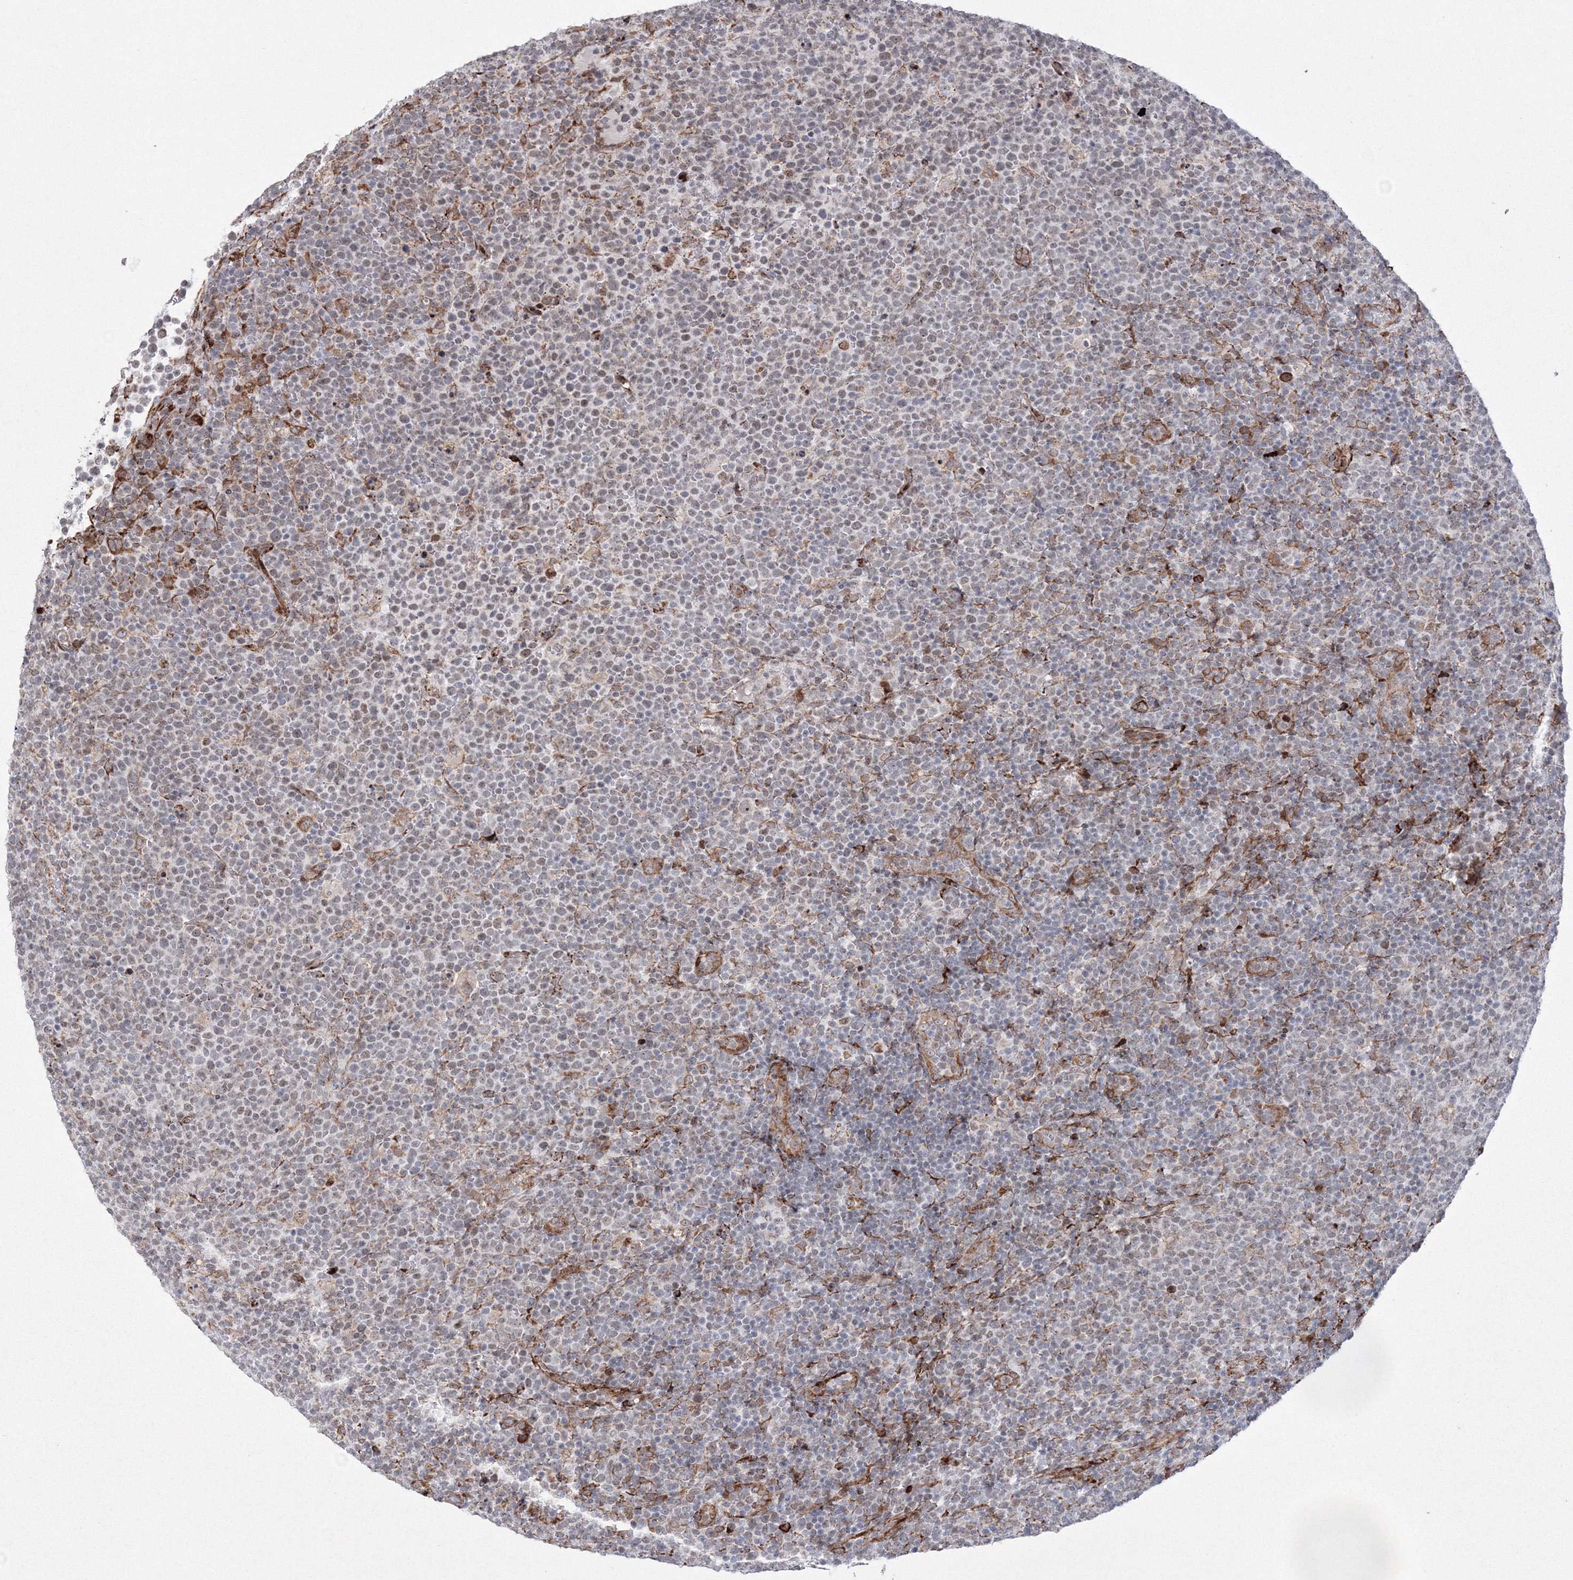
{"staining": {"intensity": "weak", "quantity": "<25%", "location": "nuclear"}, "tissue": "lymphoma", "cell_type": "Tumor cells", "image_type": "cancer", "snomed": [{"axis": "morphology", "description": "Malignant lymphoma, non-Hodgkin's type, High grade"}, {"axis": "topography", "description": "Lymph node"}], "caption": "DAB immunohistochemical staining of human malignant lymphoma, non-Hodgkin's type (high-grade) exhibits no significant expression in tumor cells.", "gene": "EFCAB12", "patient": {"sex": "male", "age": 61}}